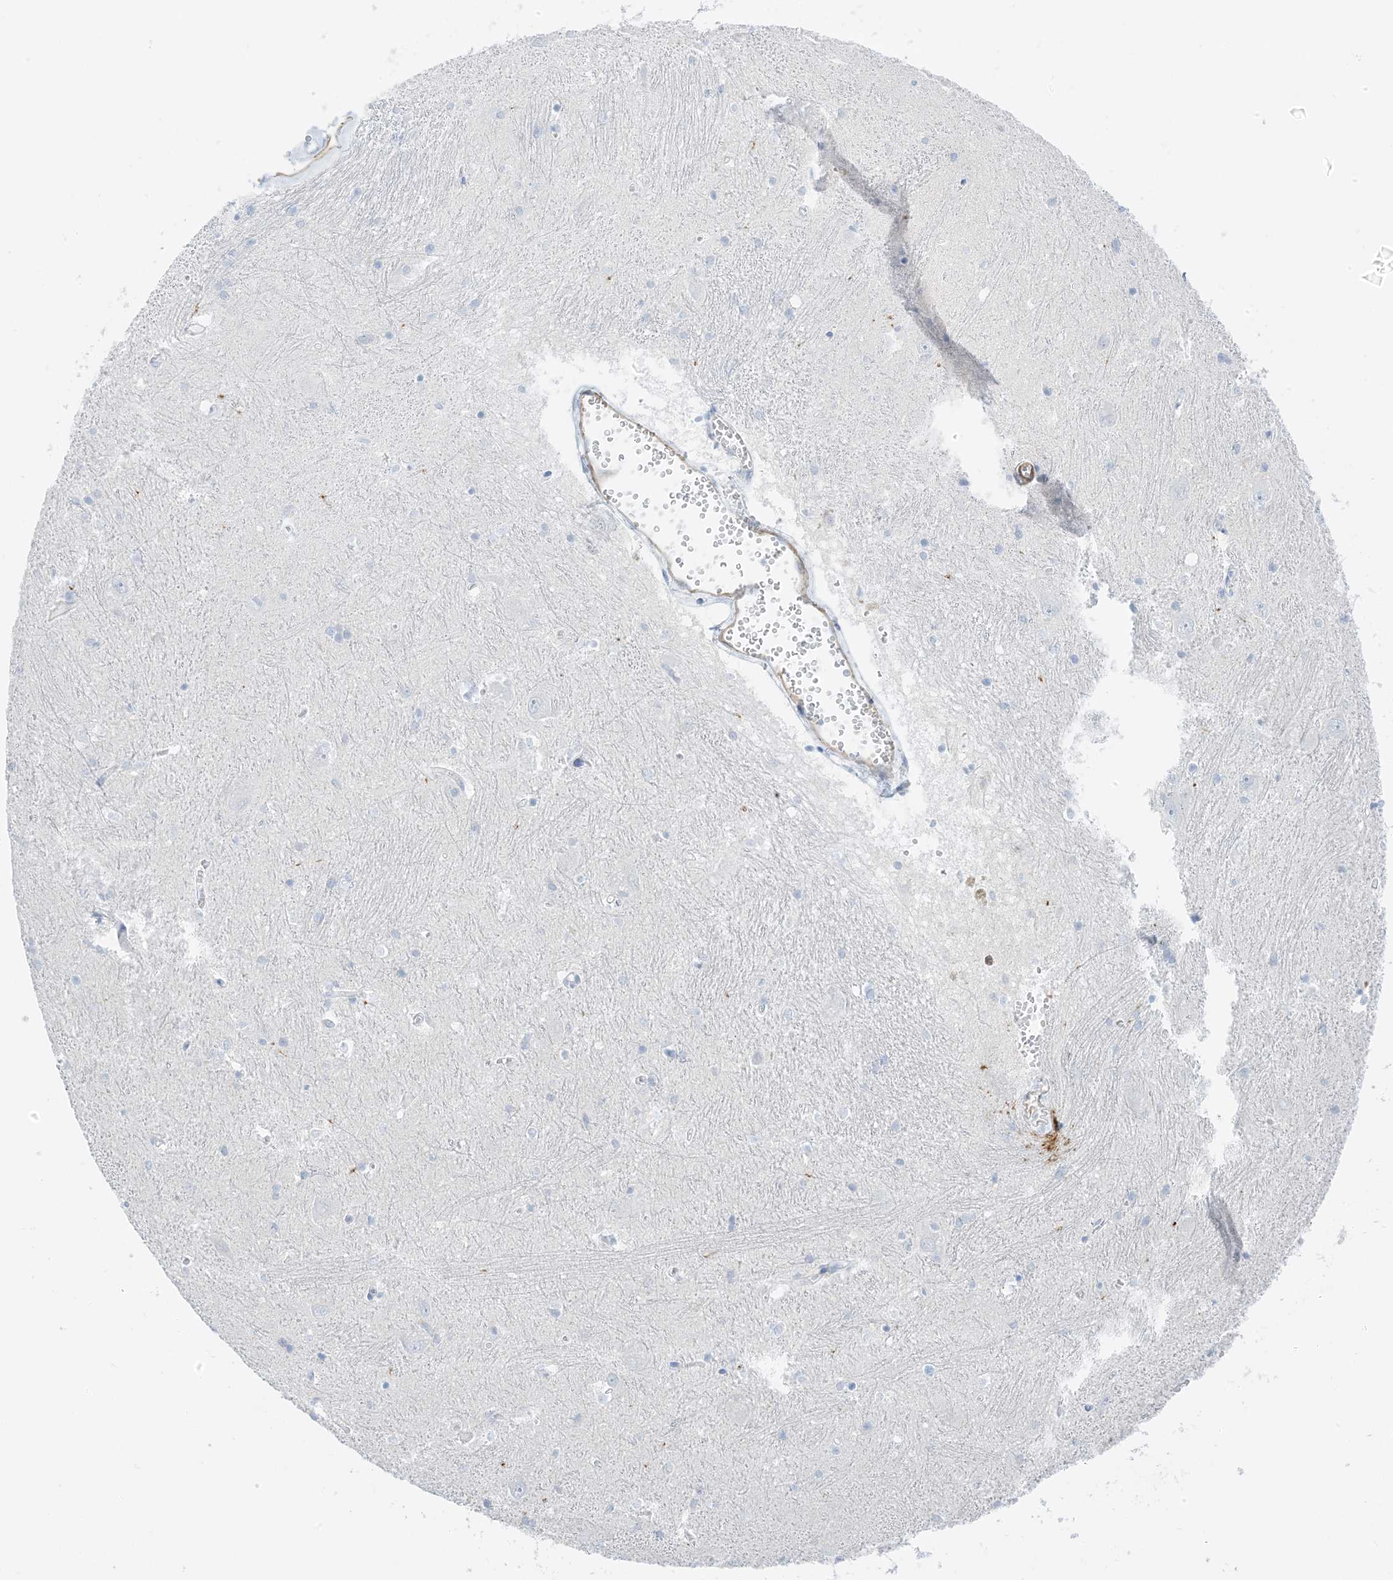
{"staining": {"intensity": "negative", "quantity": "none", "location": "none"}, "tissue": "caudate", "cell_type": "Glial cells", "image_type": "normal", "snomed": [{"axis": "morphology", "description": "Normal tissue, NOS"}, {"axis": "topography", "description": "Lateral ventricle wall"}], "caption": "Immunohistochemistry (IHC) histopathology image of unremarkable caudate: caudate stained with DAB (3,3'-diaminobenzidine) displays no significant protein expression in glial cells.", "gene": "SLC22A13", "patient": {"sex": "male", "age": 37}}